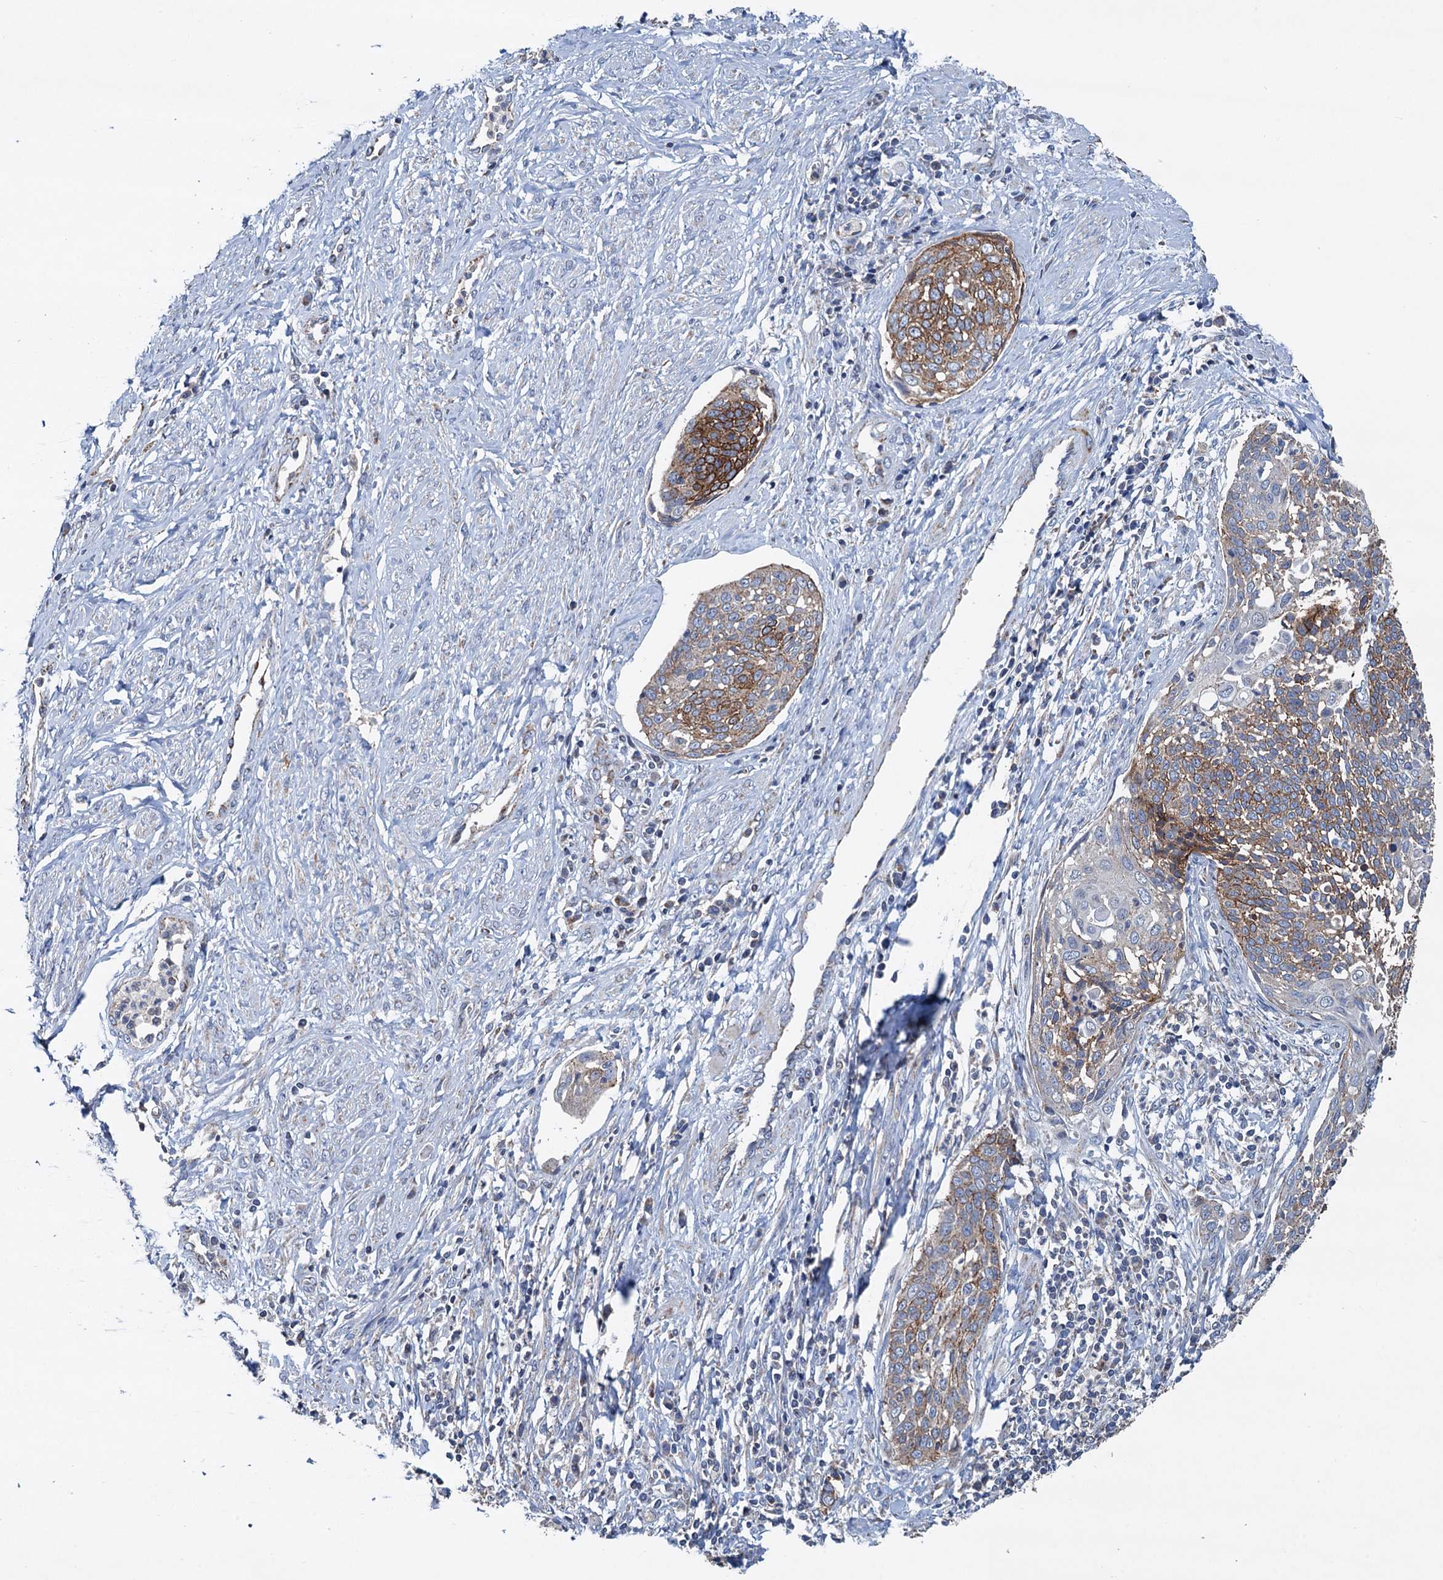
{"staining": {"intensity": "moderate", "quantity": ">75%", "location": "cytoplasmic/membranous"}, "tissue": "cervical cancer", "cell_type": "Tumor cells", "image_type": "cancer", "snomed": [{"axis": "morphology", "description": "Squamous cell carcinoma, NOS"}, {"axis": "topography", "description": "Cervix"}], "caption": "Protein analysis of cervical cancer tissue shows moderate cytoplasmic/membranous staining in about >75% of tumor cells.", "gene": "DGLUCY", "patient": {"sex": "female", "age": 34}}